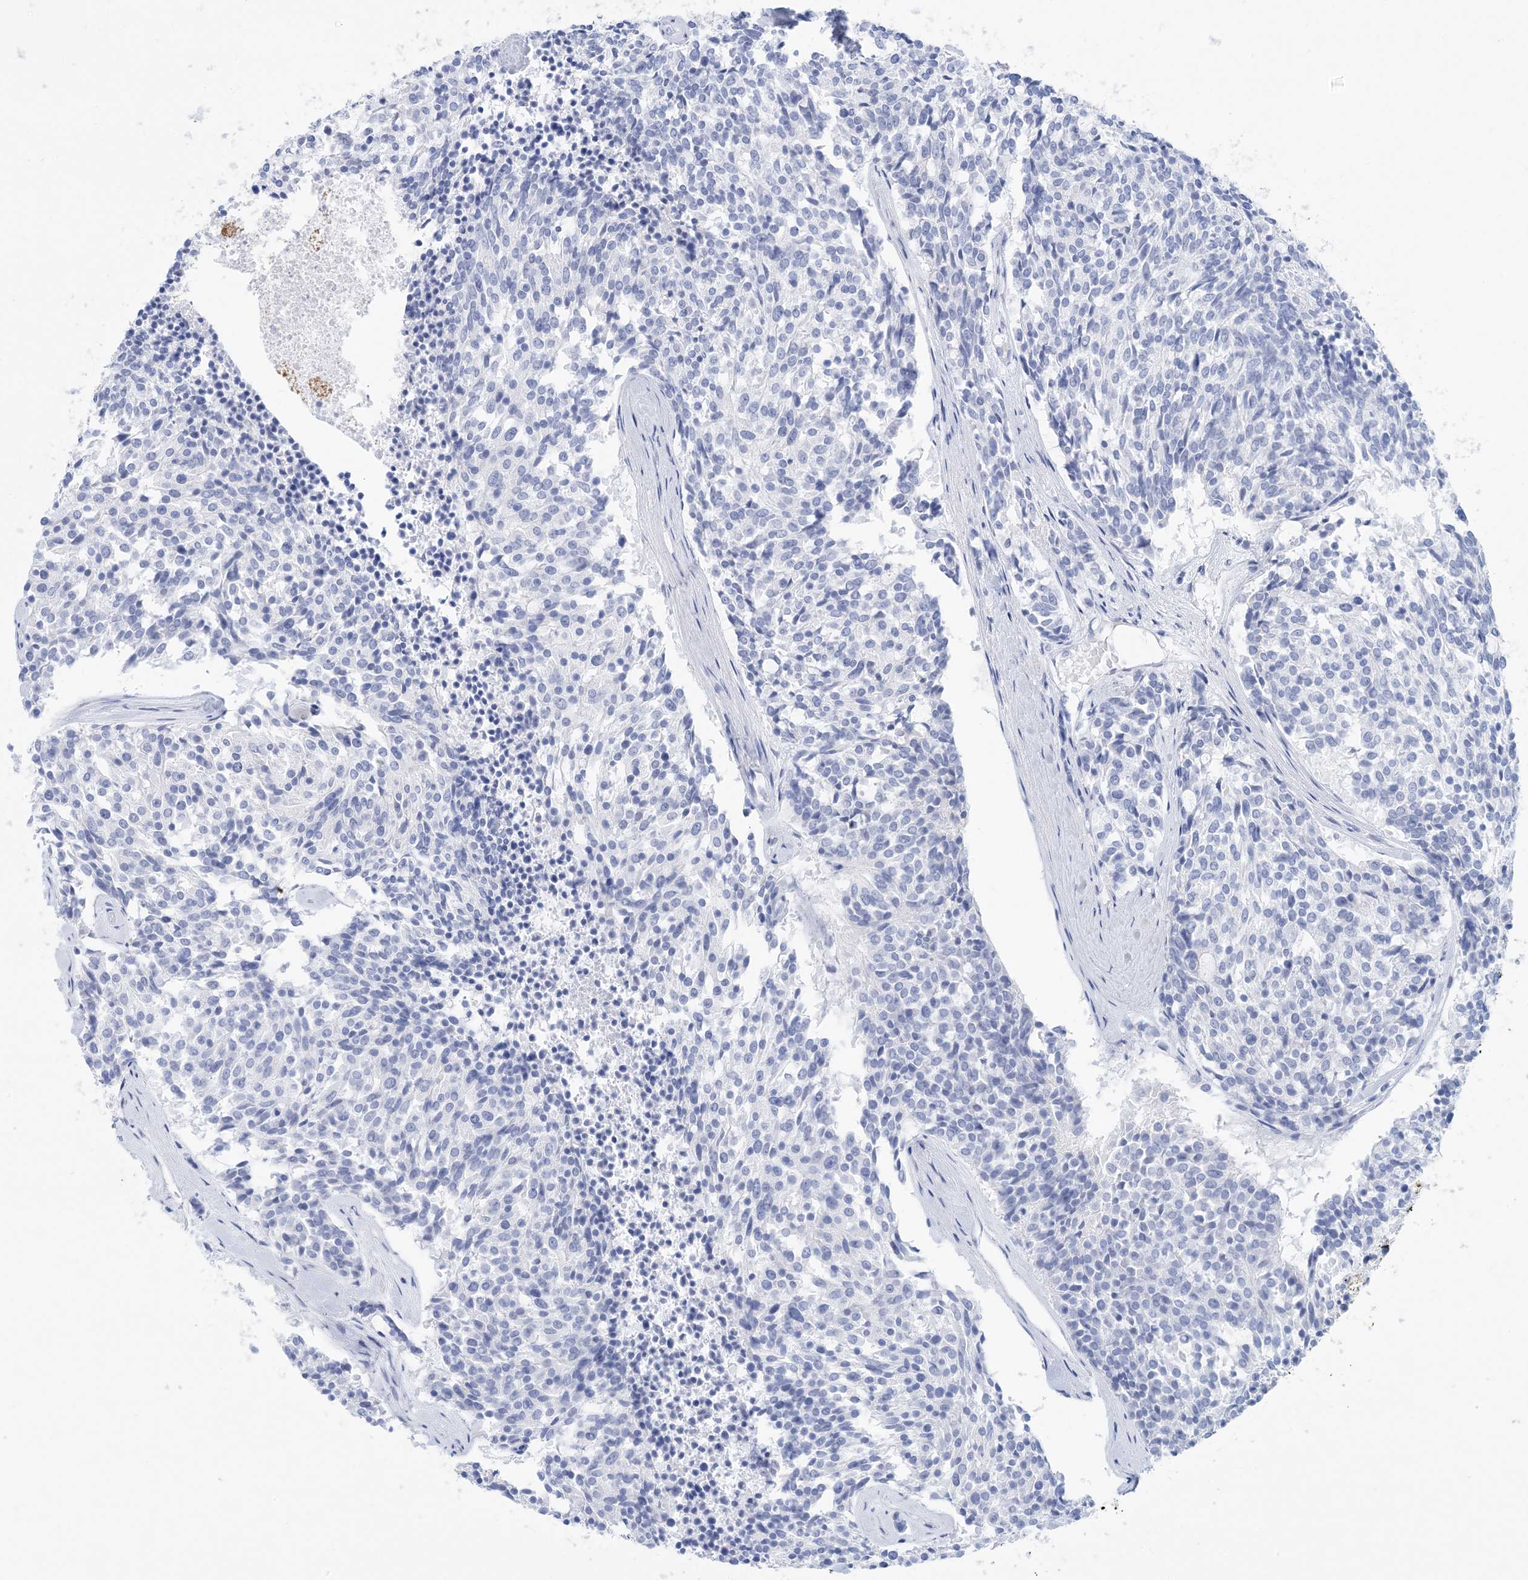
{"staining": {"intensity": "negative", "quantity": "none", "location": "none"}, "tissue": "carcinoid", "cell_type": "Tumor cells", "image_type": "cancer", "snomed": [{"axis": "morphology", "description": "Carcinoid, malignant, NOS"}, {"axis": "topography", "description": "Pancreas"}], "caption": "A micrograph of human carcinoid is negative for staining in tumor cells.", "gene": "SH3YL1", "patient": {"sex": "female", "age": 54}}